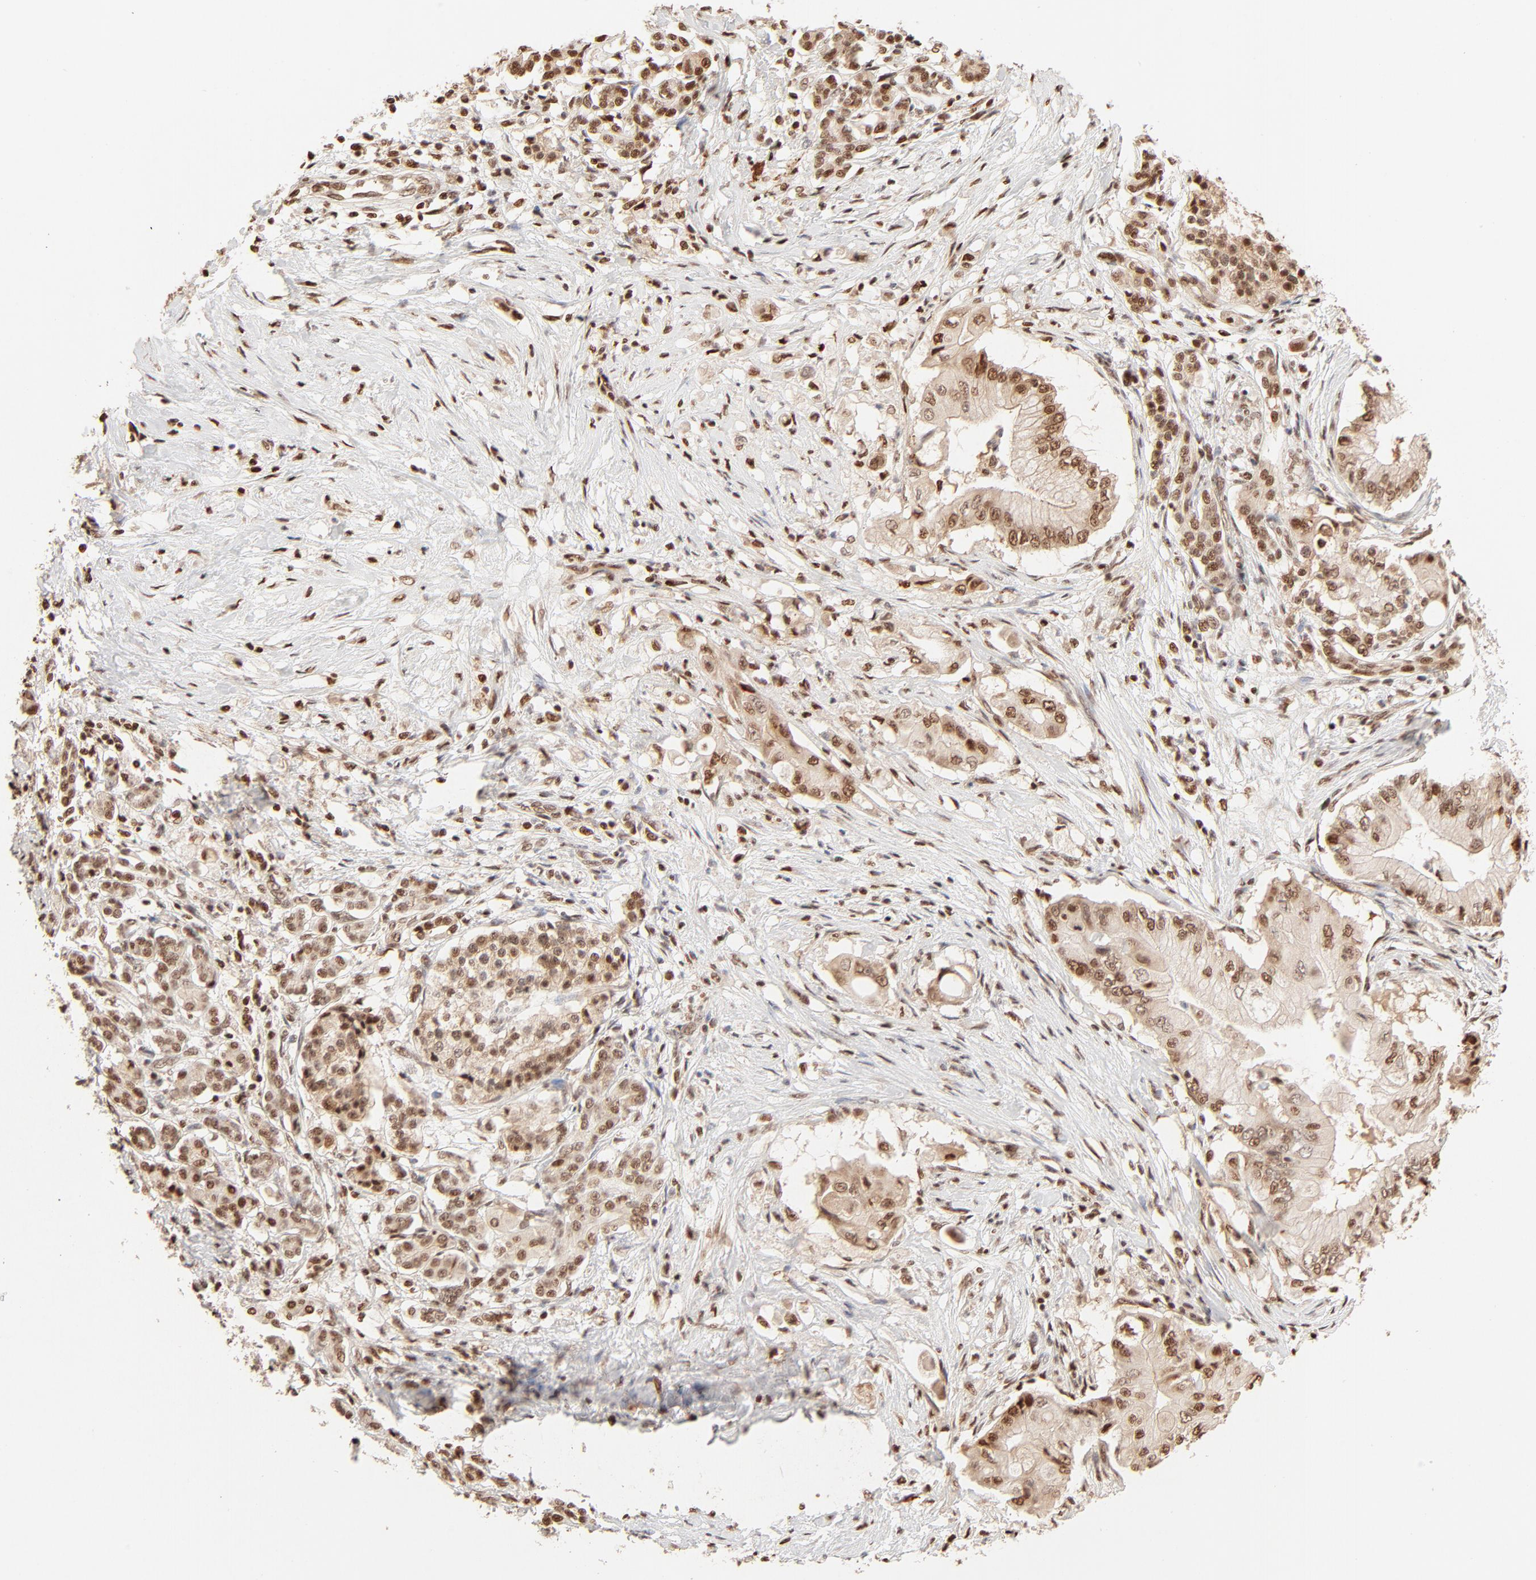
{"staining": {"intensity": "moderate", "quantity": ">75%", "location": "nuclear"}, "tissue": "pancreatic cancer", "cell_type": "Tumor cells", "image_type": "cancer", "snomed": [{"axis": "morphology", "description": "Adenocarcinoma, NOS"}, {"axis": "topography", "description": "Pancreas"}], "caption": "High-power microscopy captured an immunohistochemistry micrograph of pancreatic cancer, revealing moderate nuclear positivity in approximately >75% of tumor cells.", "gene": "FAM50A", "patient": {"sex": "male", "age": 62}}